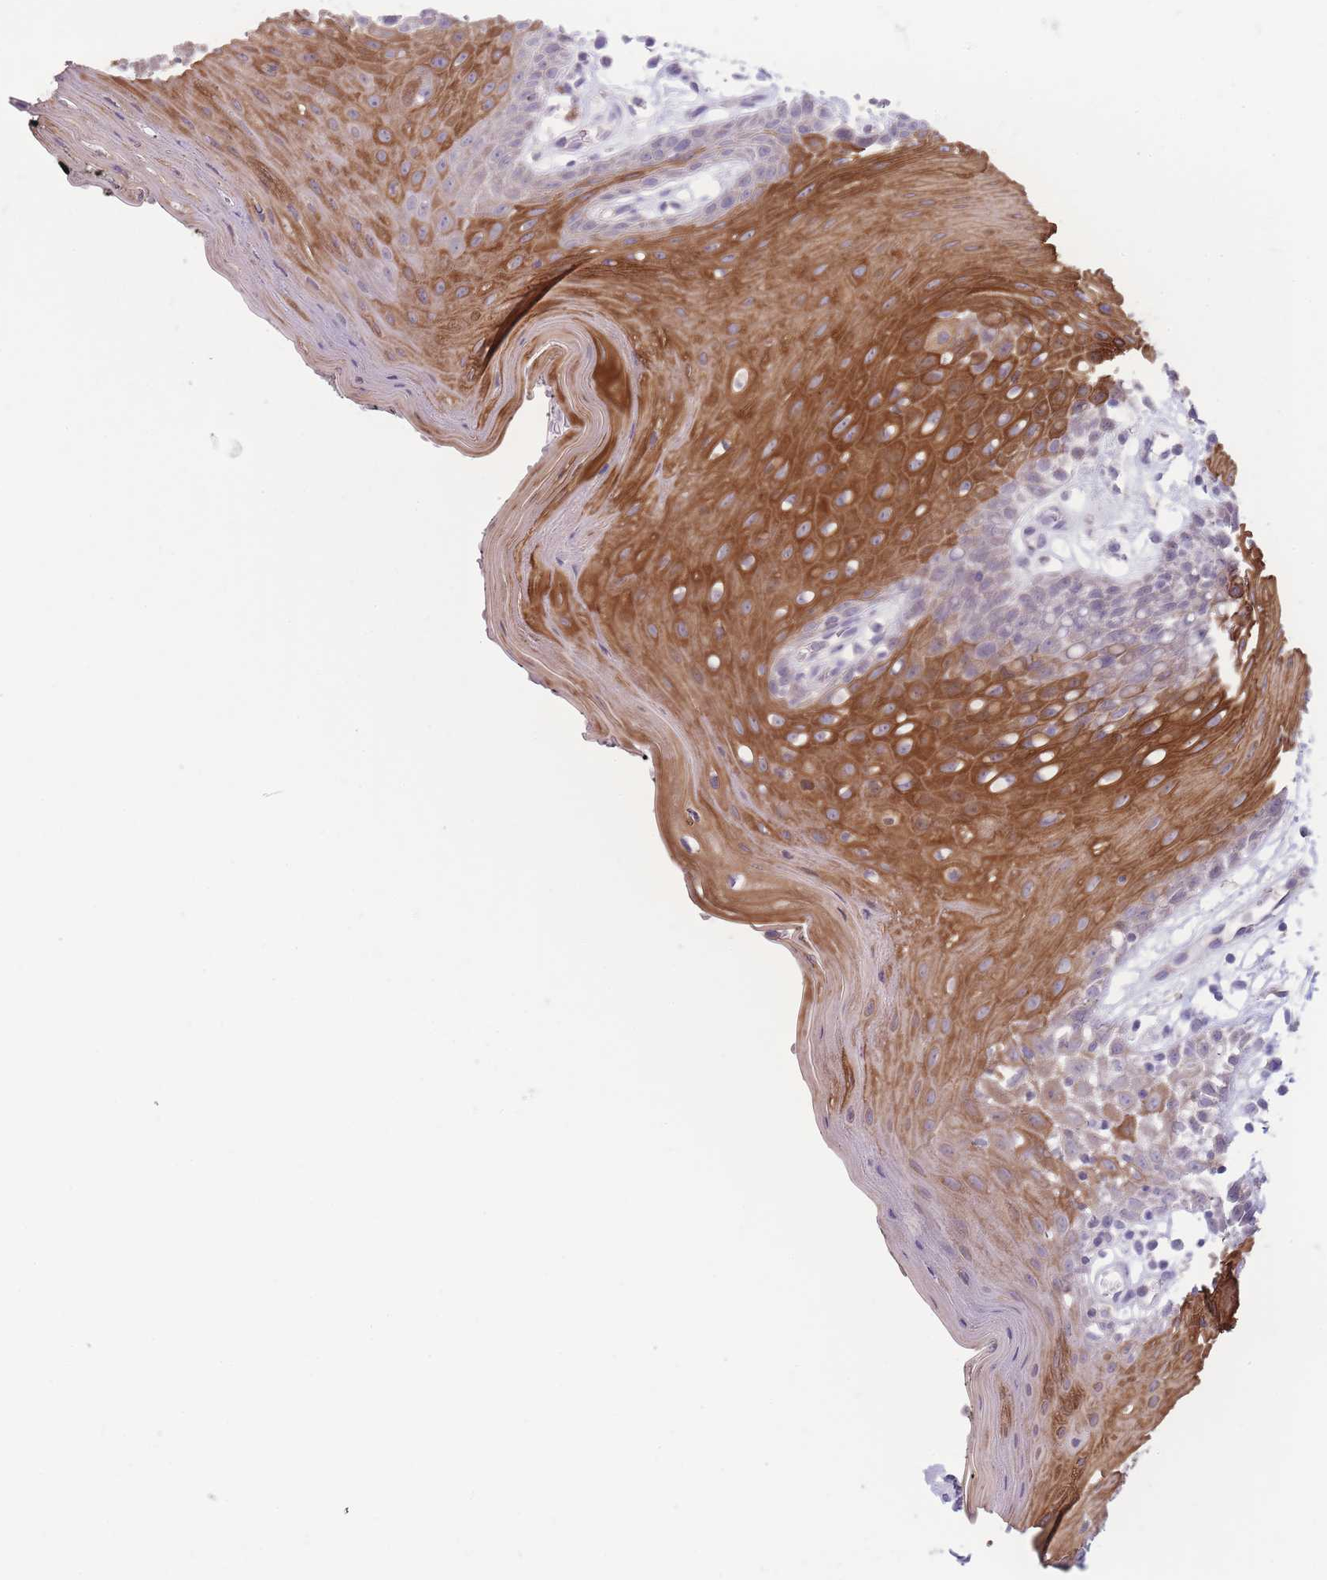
{"staining": {"intensity": "strong", "quantity": "25%-75%", "location": "cytoplasmic/membranous"}, "tissue": "oral mucosa", "cell_type": "Squamous epithelial cells", "image_type": "normal", "snomed": [{"axis": "morphology", "description": "Normal tissue, NOS"}, {"axis": "topography", "description": "Oral tissue"}, {"axis": "topography", "description": "Tounge, NOS"}], "caption": "Protein staining reveals strong cytoplasmic/membranous staining in approximately 25%-75% of squamous epithelial cells in benign oral mucosa. (Stains: DAB (3,3'-diaminobenzidine) in brown, nuclei in blue, Microscopy: brightfield microscopy at high magnification).", "gene": "DCANP1", "patient": {"sex": "female", "age": 59}}